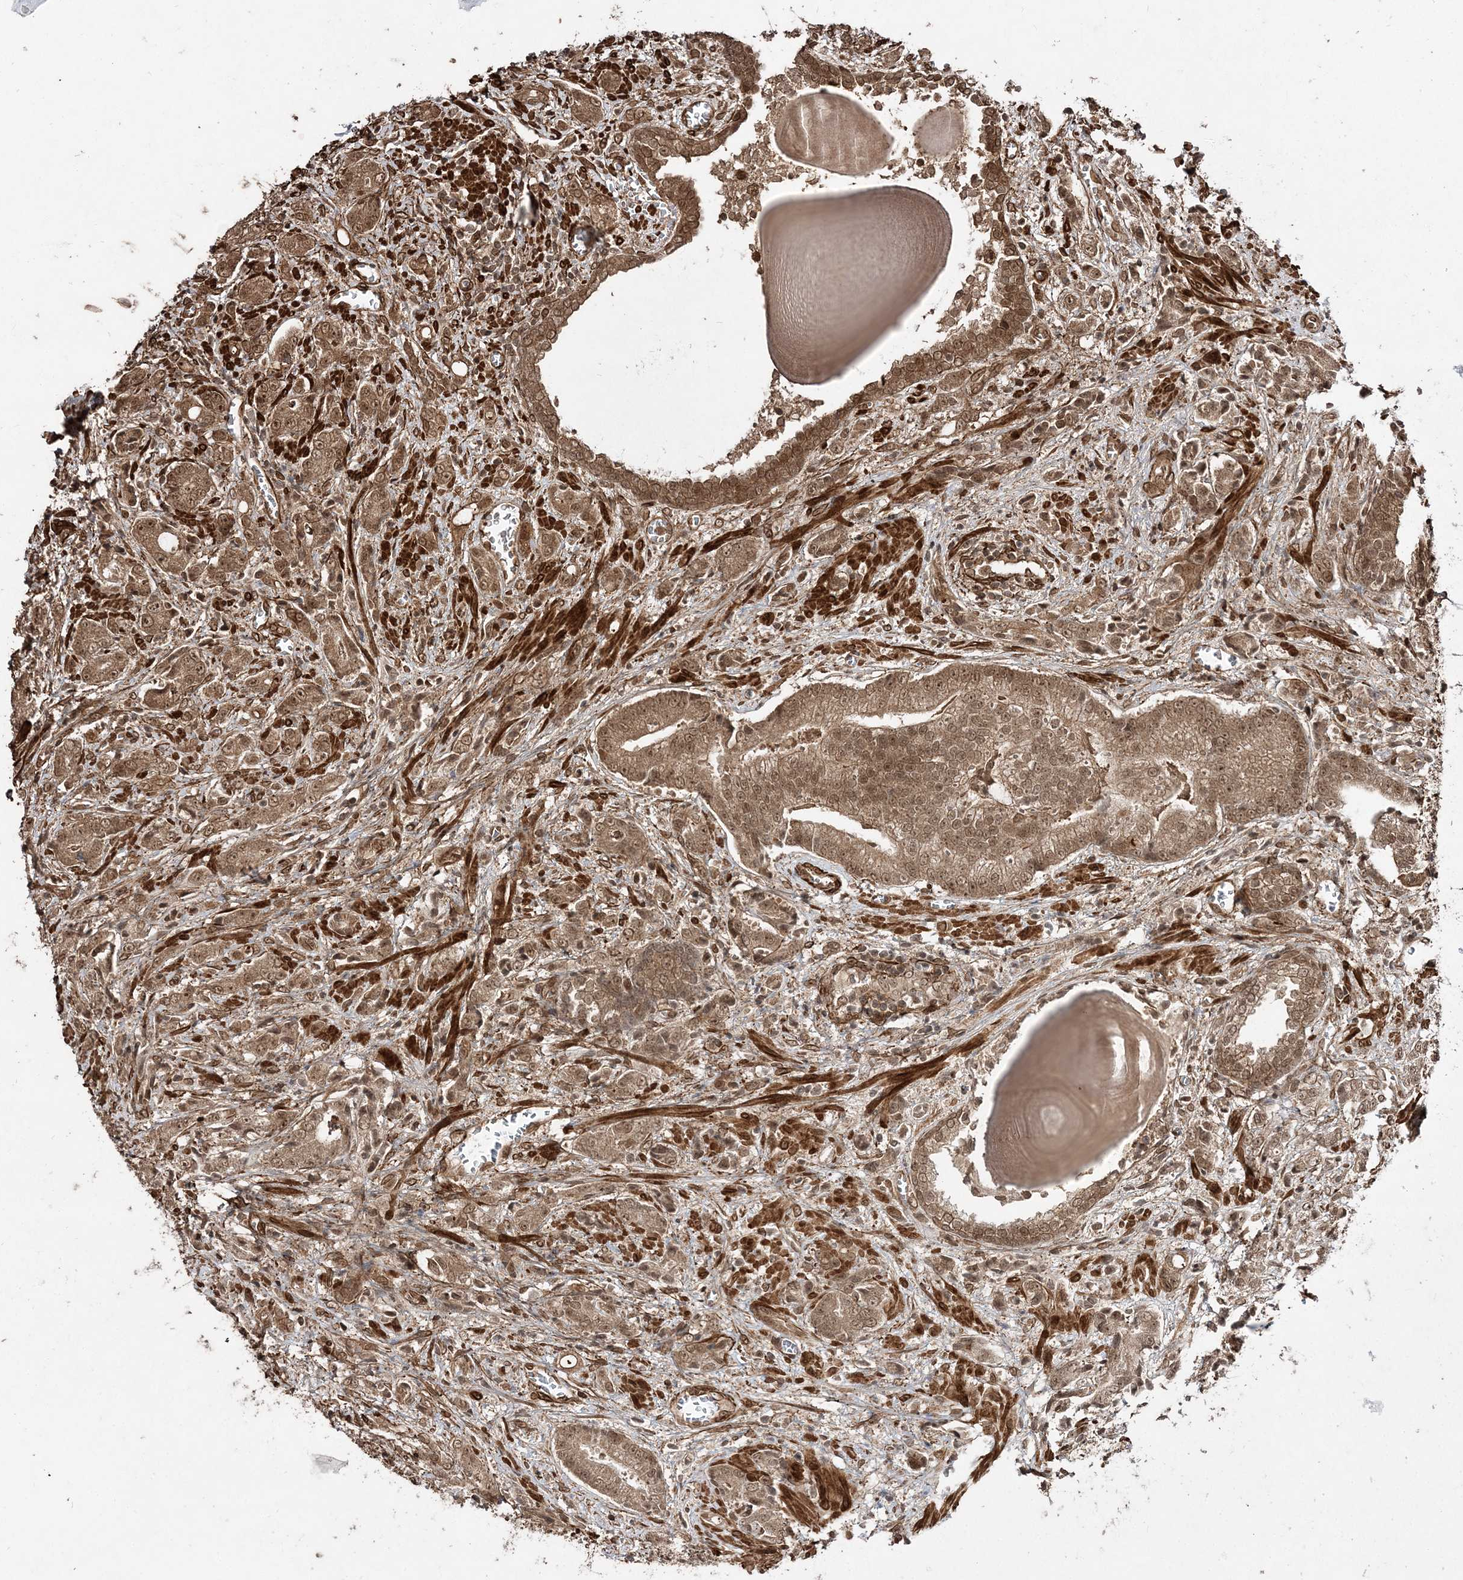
{"staining": {"intensity": "moderate", "quantity": ">75%", "location": "cytoplasmic/membranous,nuclear"}, "tissue": "prostate cancer", "cell_type": "Tumor cells", "image_type": "cancer", "snomed": [{"axis": "morphology", "description": "Adenocarcinoma, High grade"}, {"axis": "topography", "description": "Prostate"}], "caption": "Immunohistochemical staining of prostate cancer (high-grade adenocarcinoma) displays medium levels of moderate cytoplasmic/membranous and nuclear protein staining in about >75% of tumor cells. (Brightfield microscopy of DAB IHC at high magnification).", "gene": "ETAA1", "patient": {"sex": "male", "age": 57}}